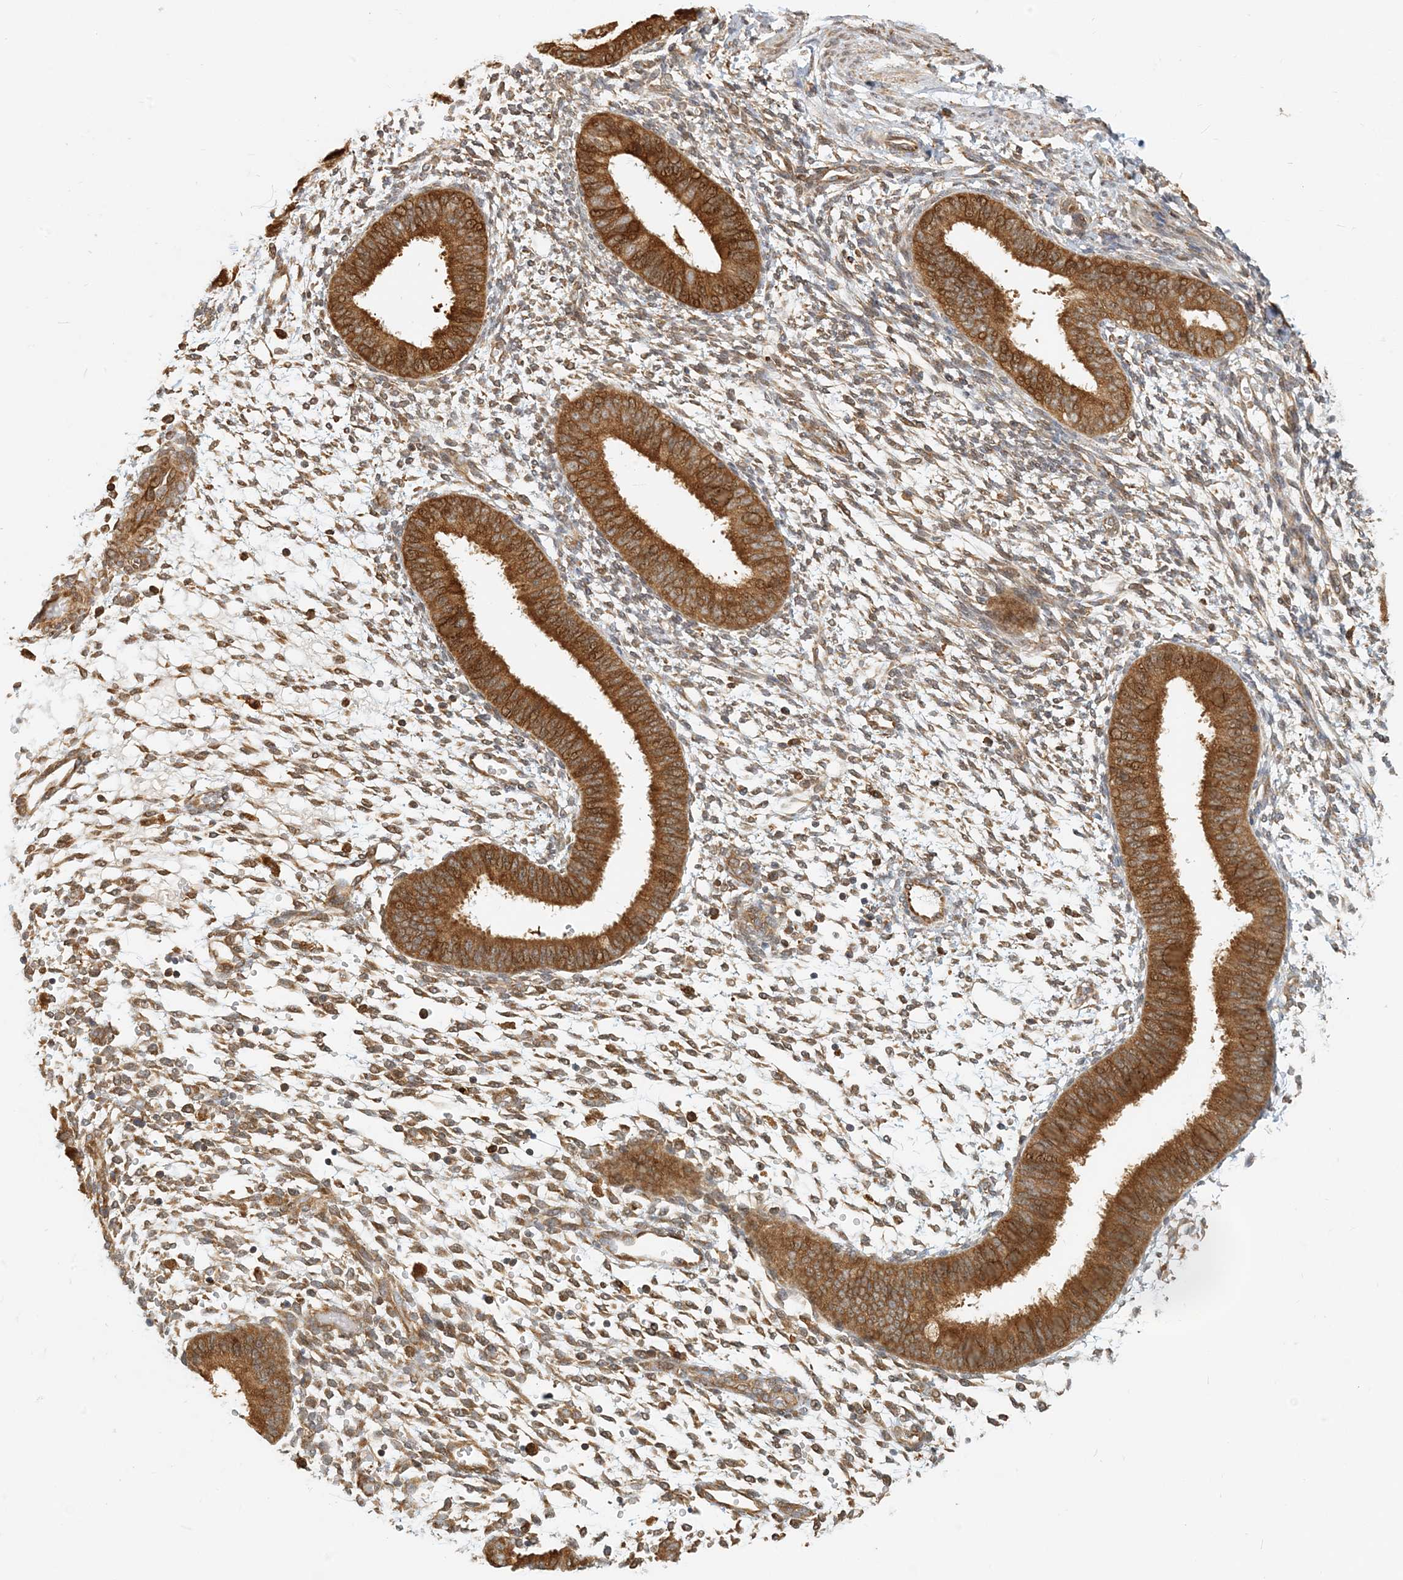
{"staining": {"intensity": "moderate", "quantity": ">75%", "location": "cytoplasmic/membranous"}, "tissue": "endometrium", "cell_type": "Cells in endometrial stroma", "image_type": "normal", "snomed": [{"axis": "morphology", "description": "Normal tissue, NOS"}, {"axis": "topography", "description": "Uterus"}, {"axis": "topography", "description": "Endometrium"}], "caption": "Moderate cytoplasmic/membranous staining is seen in approximately >75% of cells in endometrial stroma in unremarkable endometrium. Using DAB (3,3'-diaminobenzidine) (brown) and hematoxylin (blue) stains, captured at high magnification using brightfield microscopy.", "gene": "HNMT", "patient": {"sex": "female", "age": 48}}